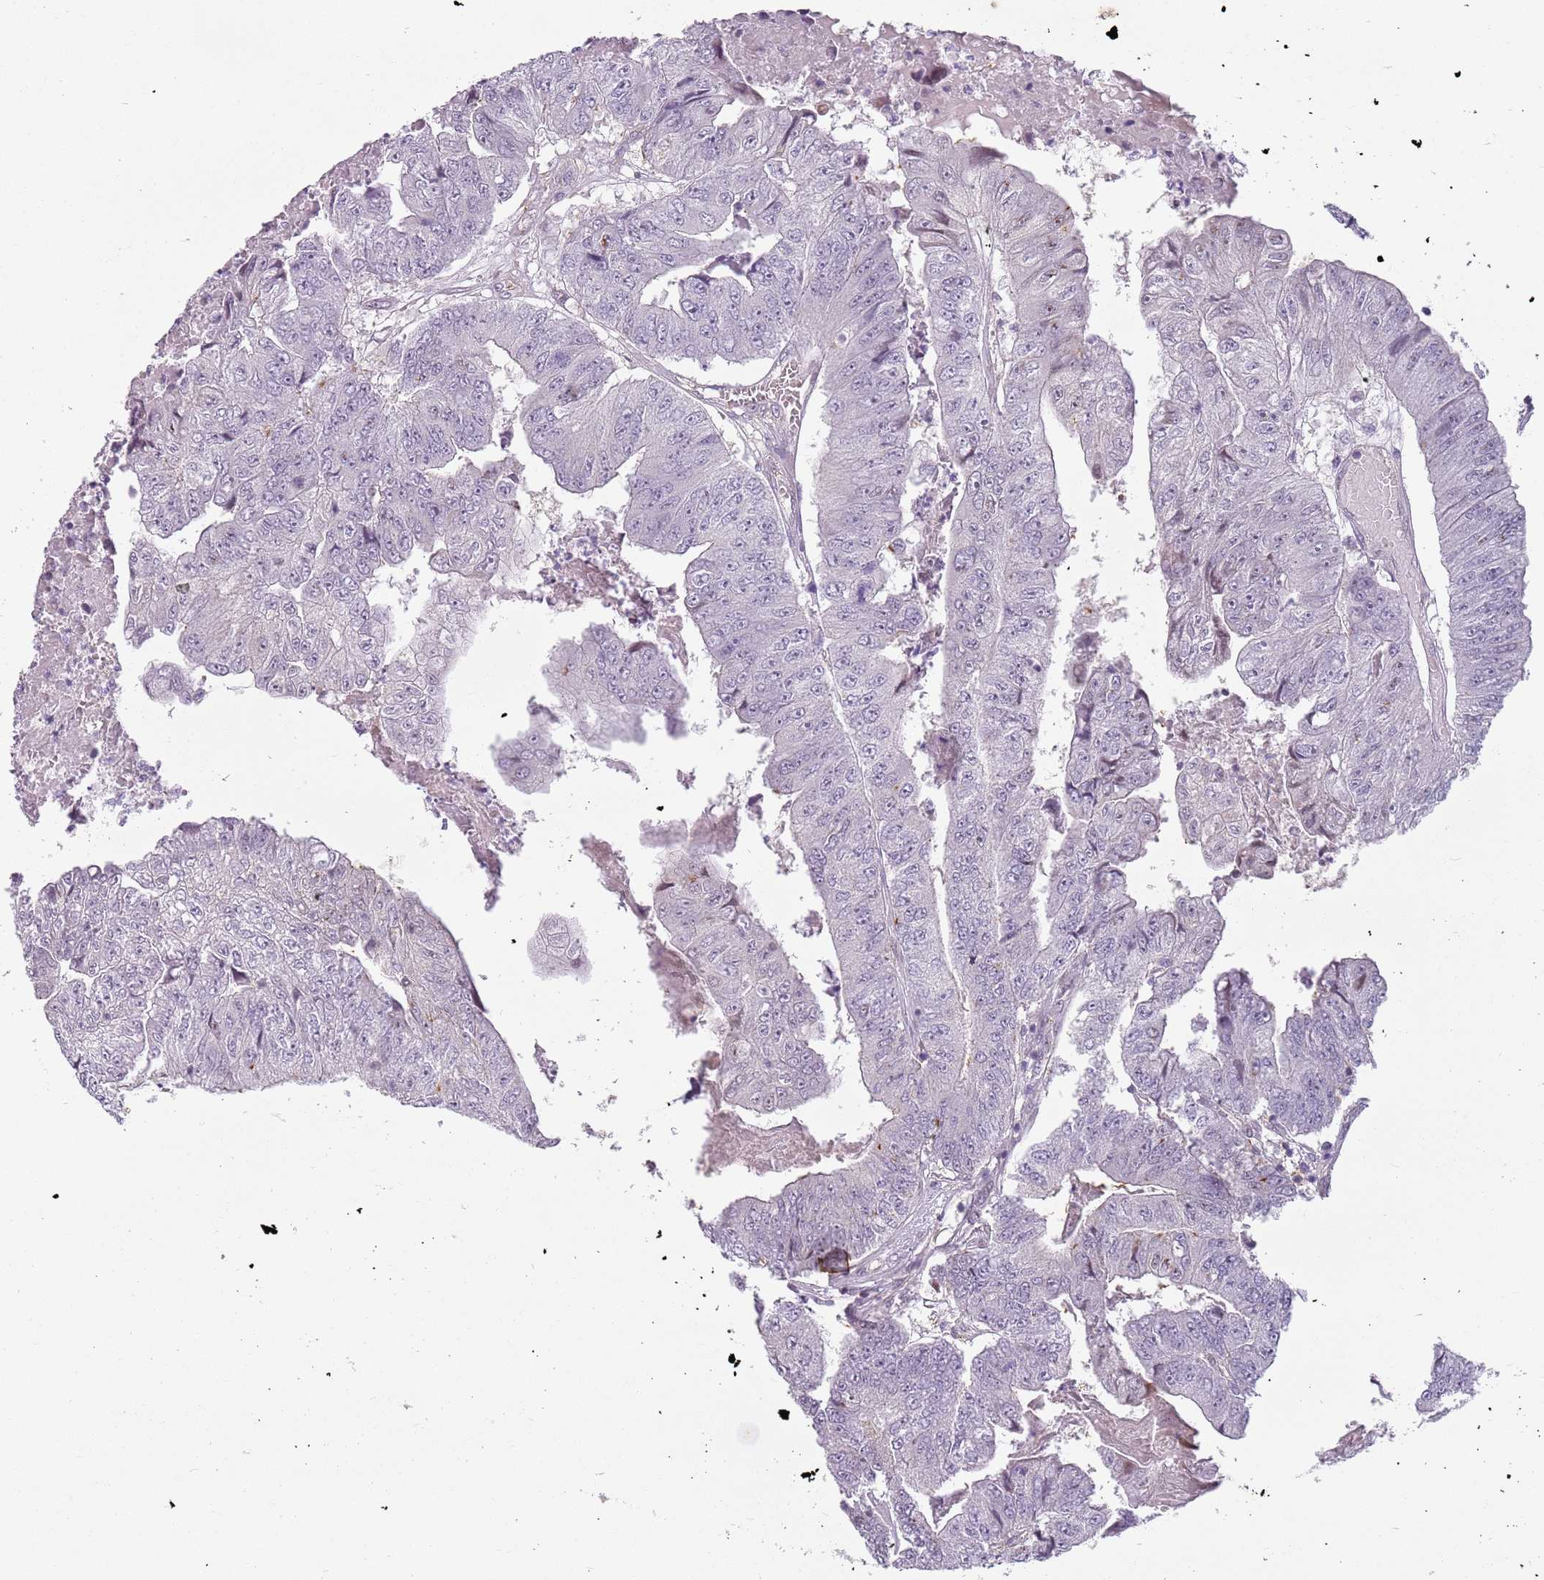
{"staining": {"intensity": "negative", "quantity": "none", "location": "none"}, "tissue": "colorectal cancer", "cell_type": "Tumor cells", "image_type": "cancer", "snomed": [{"axis": "morphology", "description": "Adenocarcinoma, NOS"}, {"axis": "topography", "description": "Colon"}], "caption": "Tumor cells are negative for protein expression in human colorectal adenocarcinoma. The staining was performed using DAB (3,3'-diaminobenzidine) to visualize the protein expression in brown, while the nuclei were stained in blue with hematoxylin (Magnification: 20x).", "gene": "DEFB116", "patient": {"sex": "female", "age": 67}}